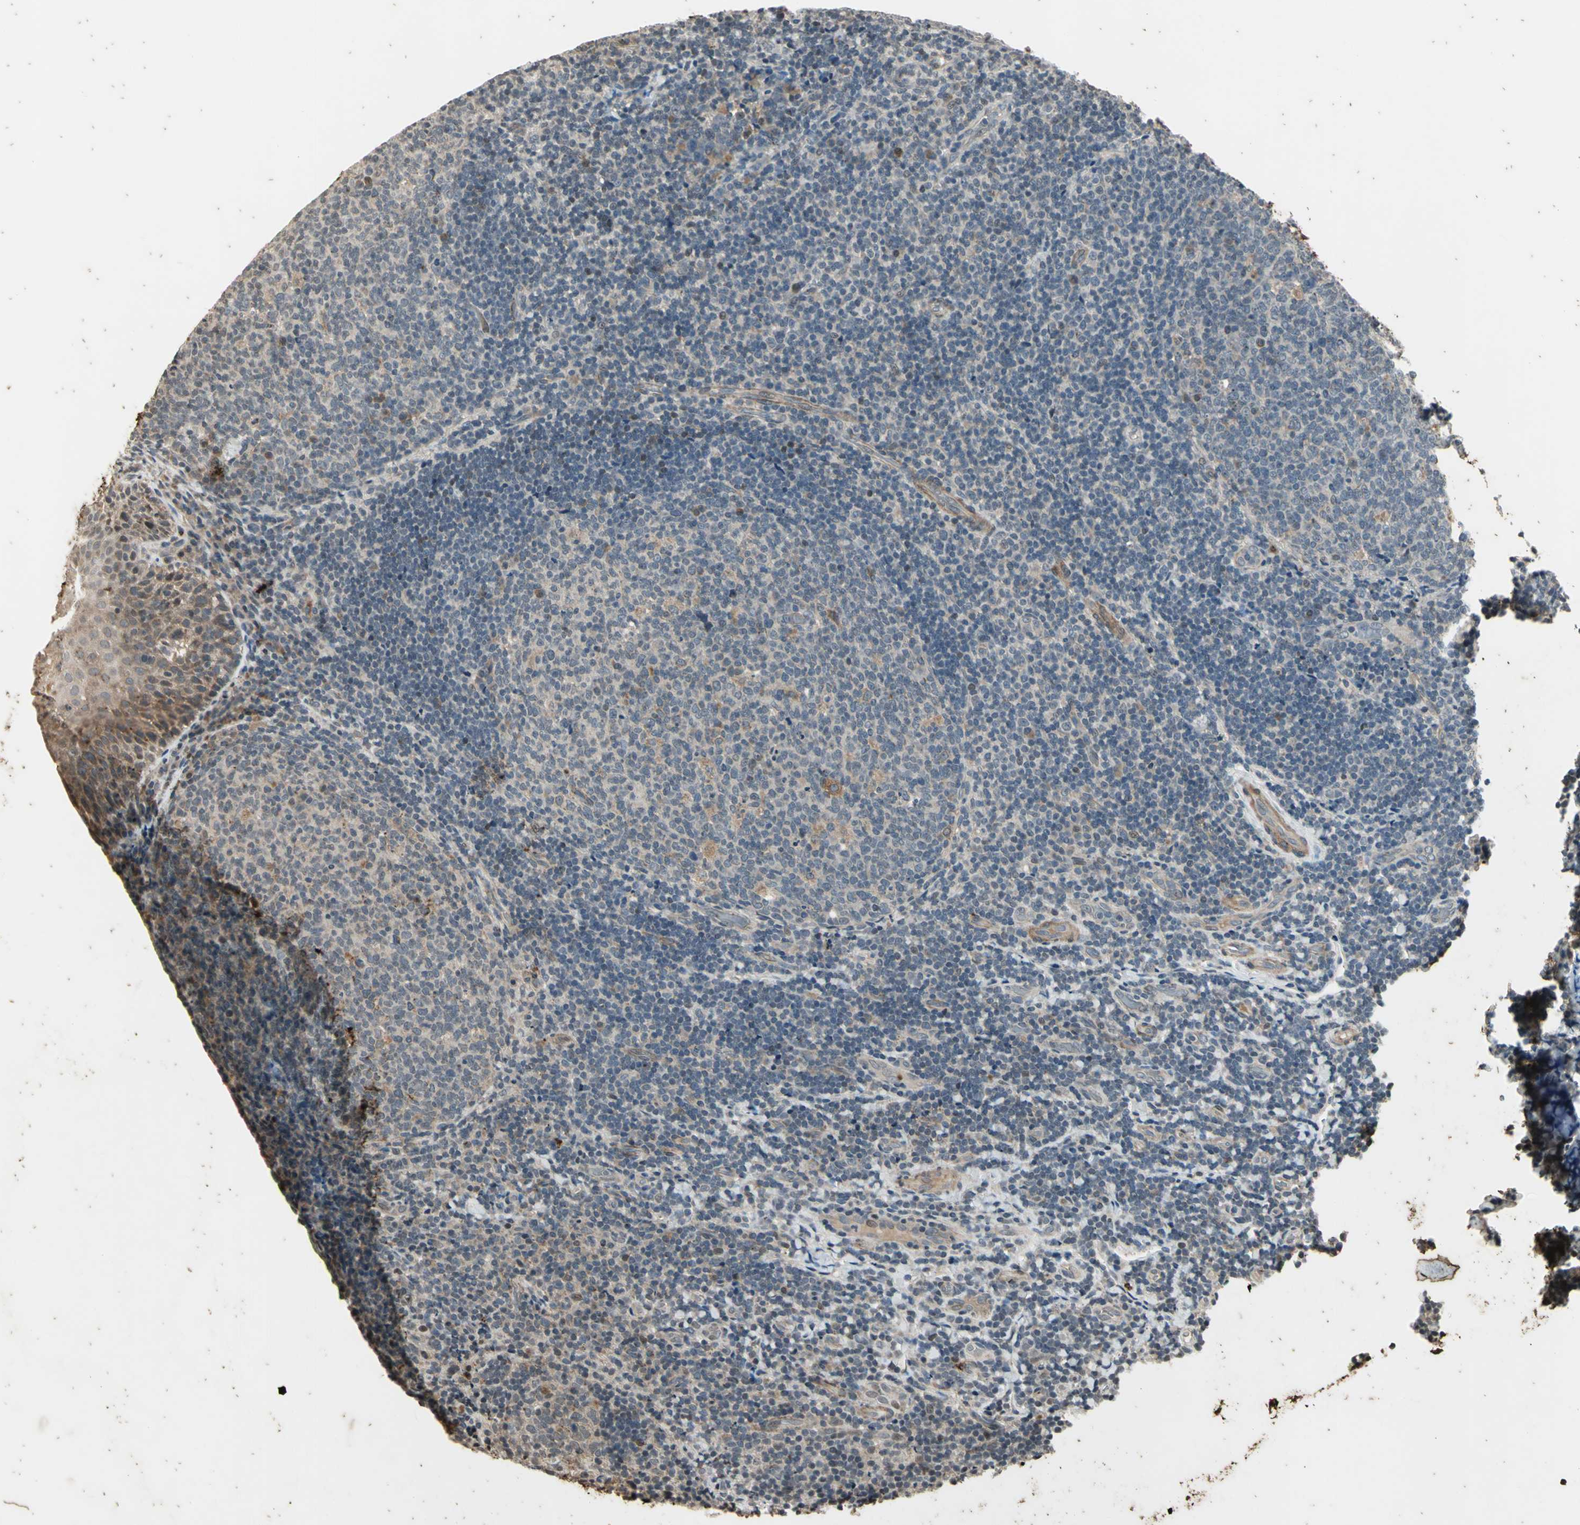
{"staining": {"intensity": "weak", "quantity": "<25%", "location": "cytoplasmic/membranous"}, "tissue": "tonsil", "cell_type": "Germinal center cells", "image_type": "normal", "snomed": [{"axis": "morphology", "description": "Normal tissue, NOS"}, {"axis": "topography", "description": "Tonsil"}], "caption": "Immunohistochemistry (IHC) image of benign tonsil stained for a protein (brown), which exhibits no staining in germinal center cells.", "gene": "EFNB2", "patient": {"sex": "male", "age": 17}}